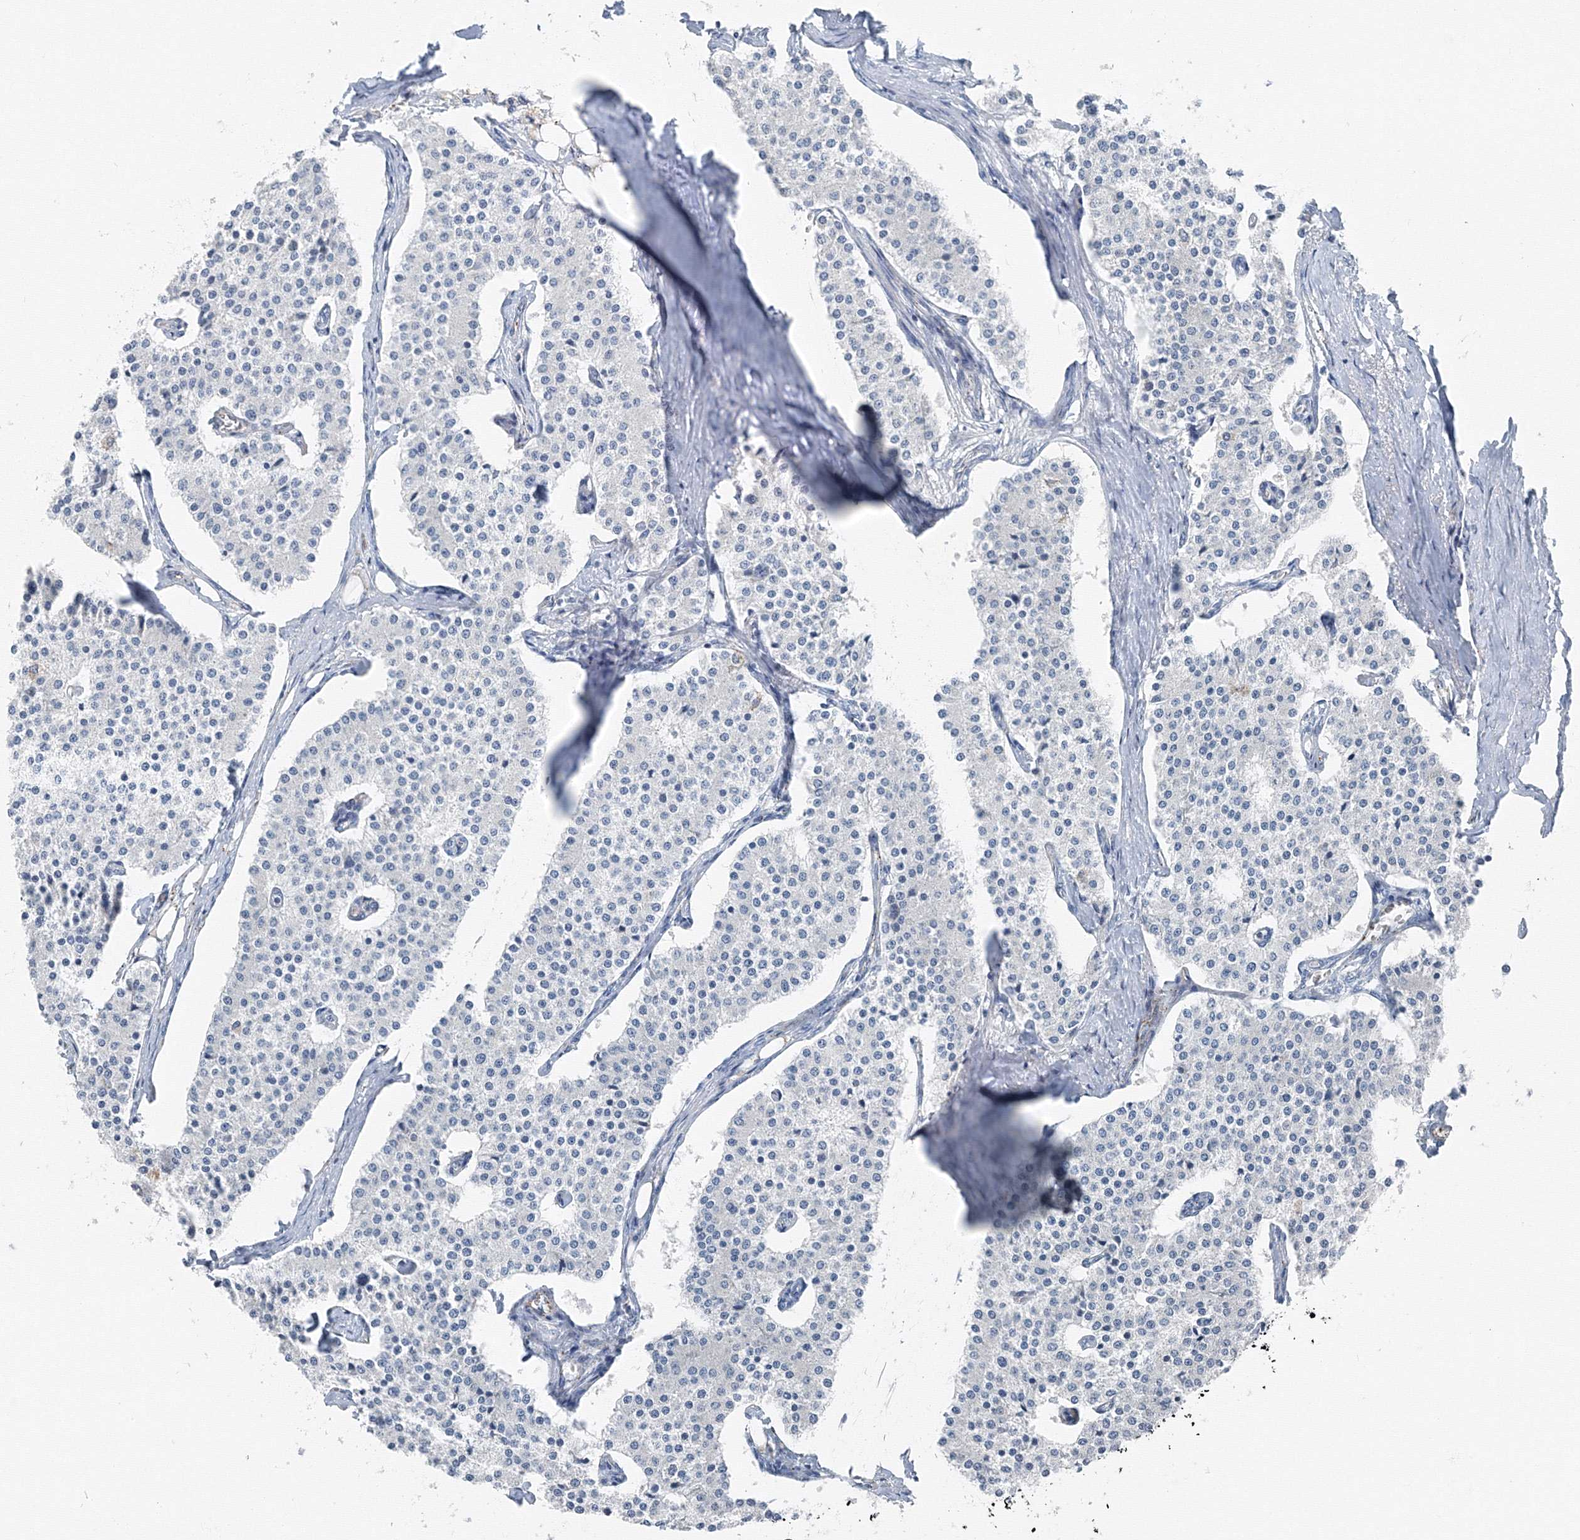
{"staining": {"intensity": "negative", "quantity": "none", "location": "none"}, "tissue": "carcinoid", "cell_type": "Tumor cells", "image_type": "cancer", "snomed": [{"axis": "morphology", "description": "Carcinoid, malignant, NOS"}, {"axis": "topography", "description": "Colon"}], "caption": "High magnification brightfield microscopy of carcinoid stained with DAB (3,3'-diaminobenzidine) (brown) and counterstained with hematoxylin (blue): tumor cells show no significant positivity.", "gene": "AASDH", "patient": {"sex": "female", "age": 52}}